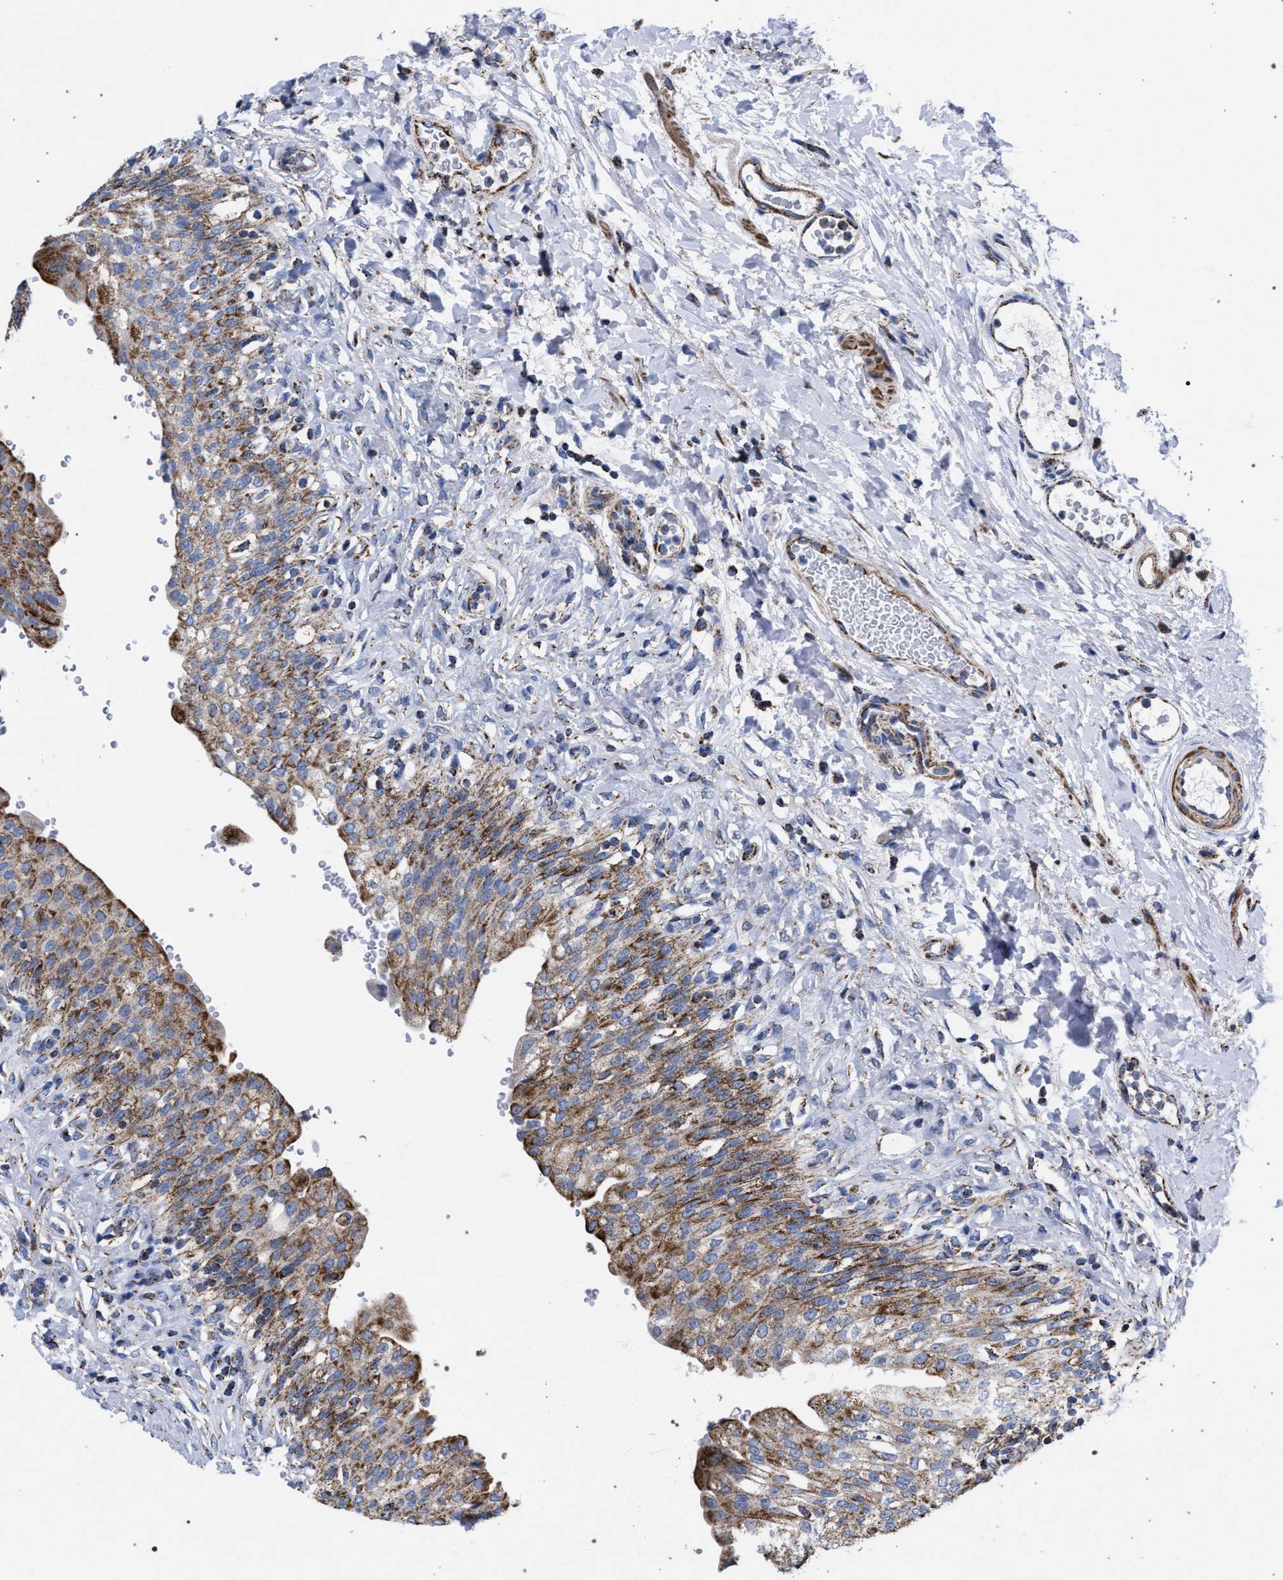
{"staining": {"intensity": "strong", "quantity": ">75%", "location": "cytoplasmic/membranous"}, "tissue": "urinary bladder", "cell_type": "Urothelial cells", "image_type": "normal", "snomed": [{"axis": "morphology", "description": "Urothelial carcinoma, High grade"}, {"axis": "topography", "description": "Urinary bladder"}], "caption": "A high amount of strong cytoplasmic/membranous staining is present in about >75% of urothelial cells in unremarkable urinary bladder.", "gene": "ACADS", "patient": {"sex": "male", "age": 46}}